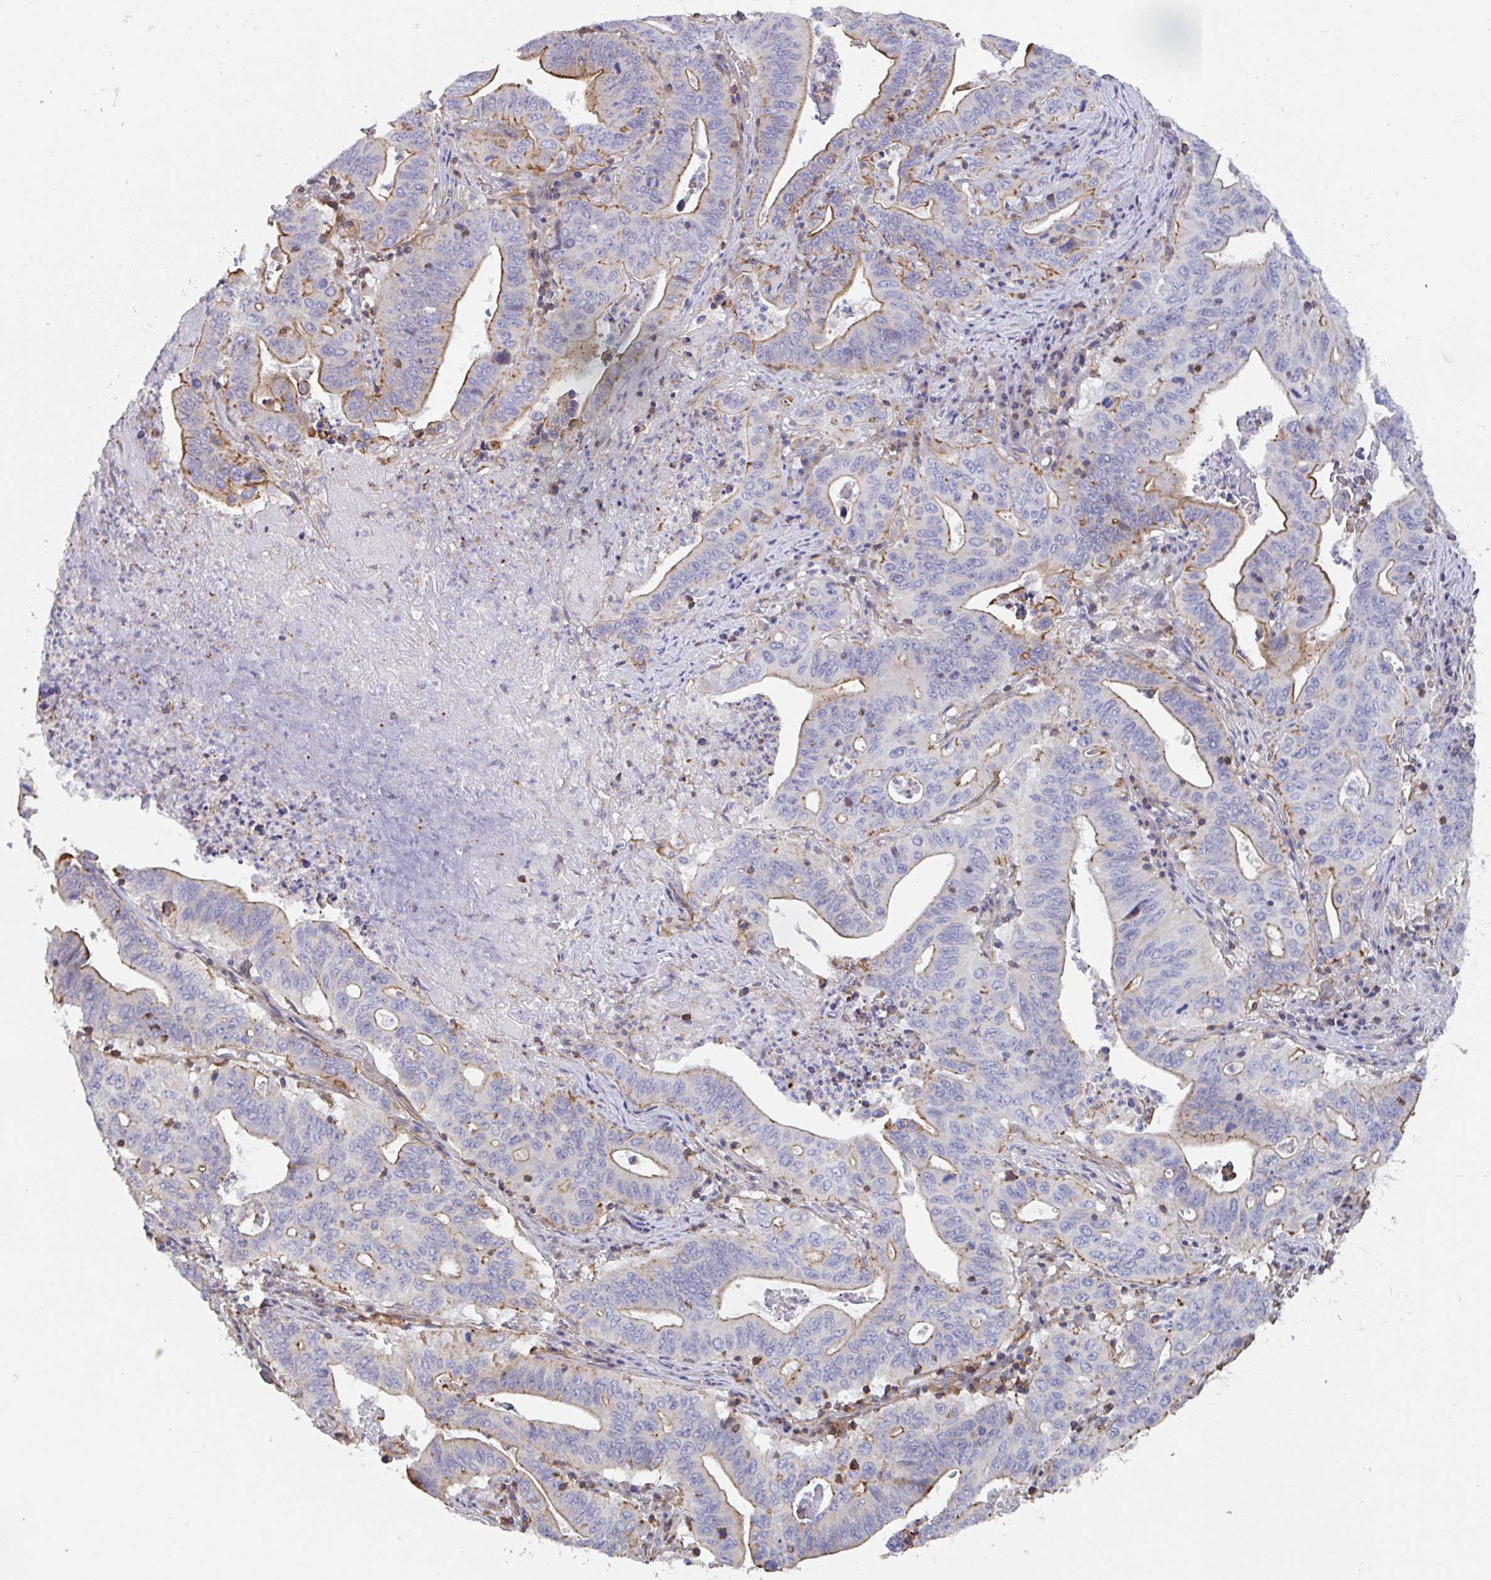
{"staining": {"intensity": "weak", "quantity": "25%-75%", "location": "cytoplasmic/membranous"}, "tissue": "lung cancer", "cell_type": "Tumor cells", "image_type": "cancer", "snomed": [{"axis": "morphology", "description": "Adenocarcinoma, NOS"}, {"axis": "topography", "description": "Lung"}], "caption": "The micrograph displays staining of lung cancer, revealing weak cytoplasmic/membranous protein positivity (brown color) within tumor cells.", "gene": "FZD2", "patient": {"sex": "female", "age": 60}}